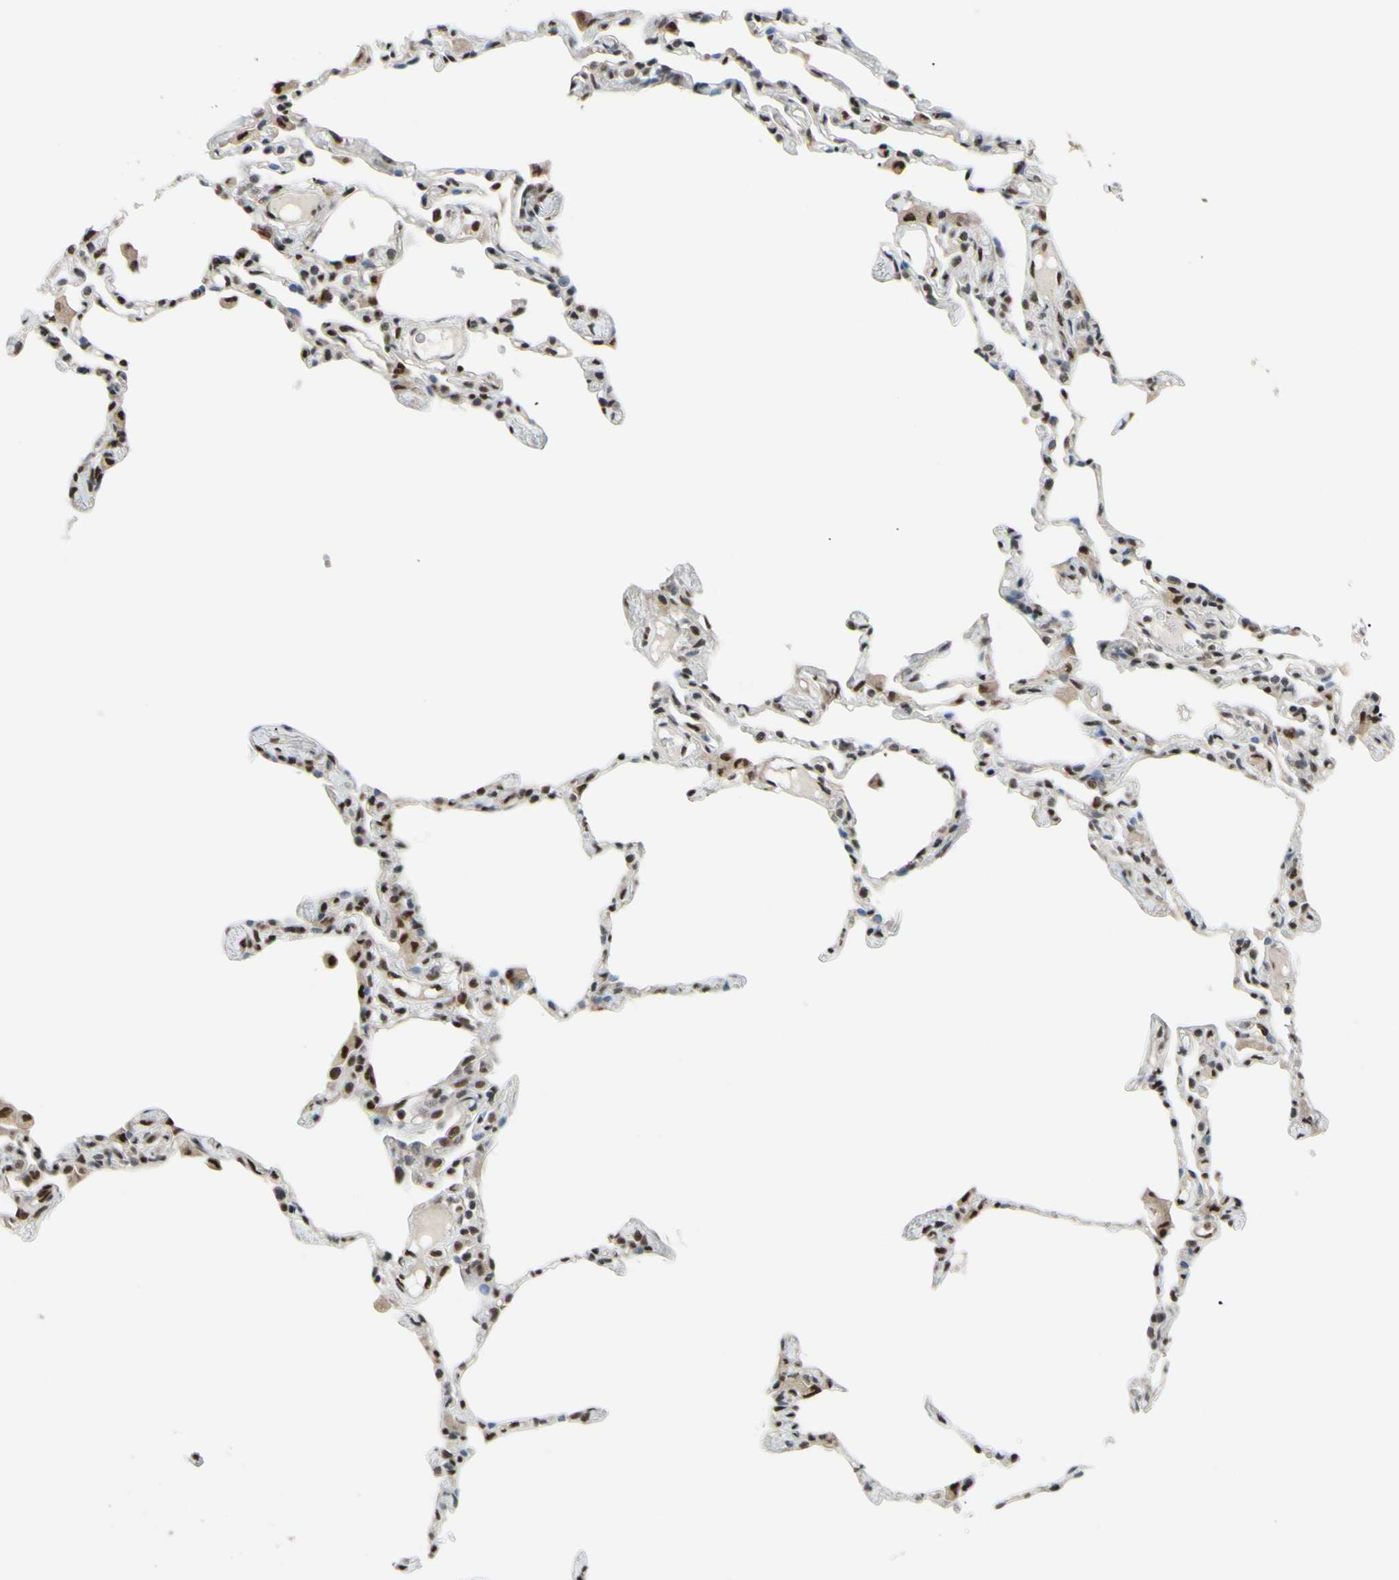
{"staining": {"intensity": "strong", "quantity": "25%-75%", "location": "nuclear"}, "tissue": "lung", "cell_type": "Alveolar cells", "image_type": "normal", "snomed": [{"axis": "morphology", "description": "Normal tissue, NOS"}, {"axis": "topography", "description": "Lung"}], "caption": "The photomicrograph shows immunohistochemical staining of normal lung. There is strong nuclear staining is appreciated in approximately 25%-75% of alveolar cells. (Stains: DAB (3,3'-diaminobenzidine) in brown, nuclei in blue, Microscopy: brightfield microscopy at high magnification).", "gene": "FKBP5", "patient": {"sex": "female", "age": 49}}